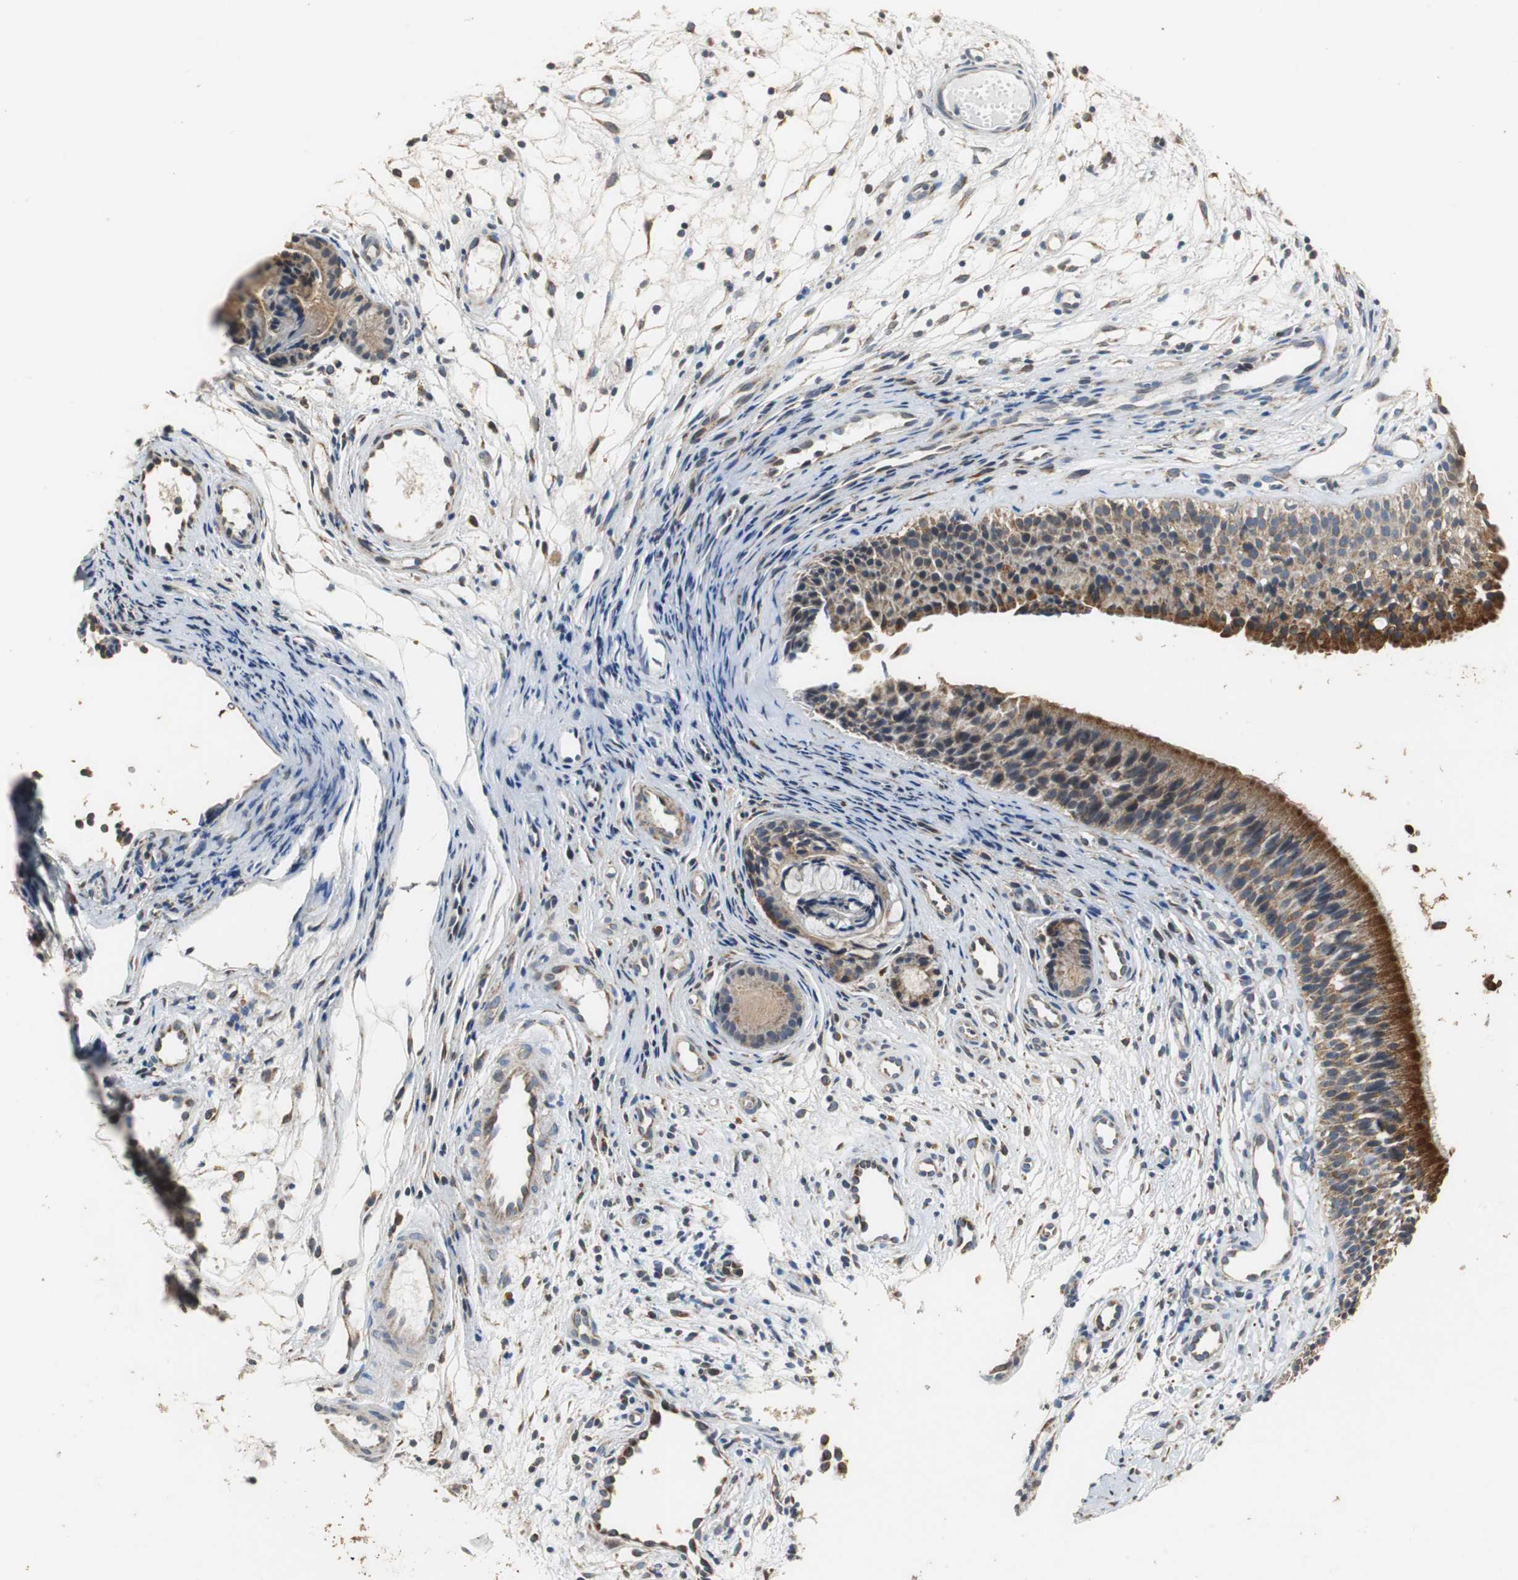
{"staining": {"intensity": "strong", "quantity": ">75%", "location": "cytoplasmic/membranous"}, "tissue": "nasopharynx", "cell_type": "Respiratory epithelial cells", "image_type": "normal", "snomed": [{"axis": "morphology", "description": "Normal tissue, NOS"}, {"axis": "topography", "description": "Nasopharynx"}], "caption": "Respiratory epithelial cells exhibit high levels of strong cytoplasmic/membranous expression in approximately >75% of cells in benign human nasopharynx. (Stains: DAB in brown, nuclei in blue, Microscopy: brightfield microscopy at high magnification).", "gene": "HMGCL", "patient": {"sex": "female", "age": 54}}